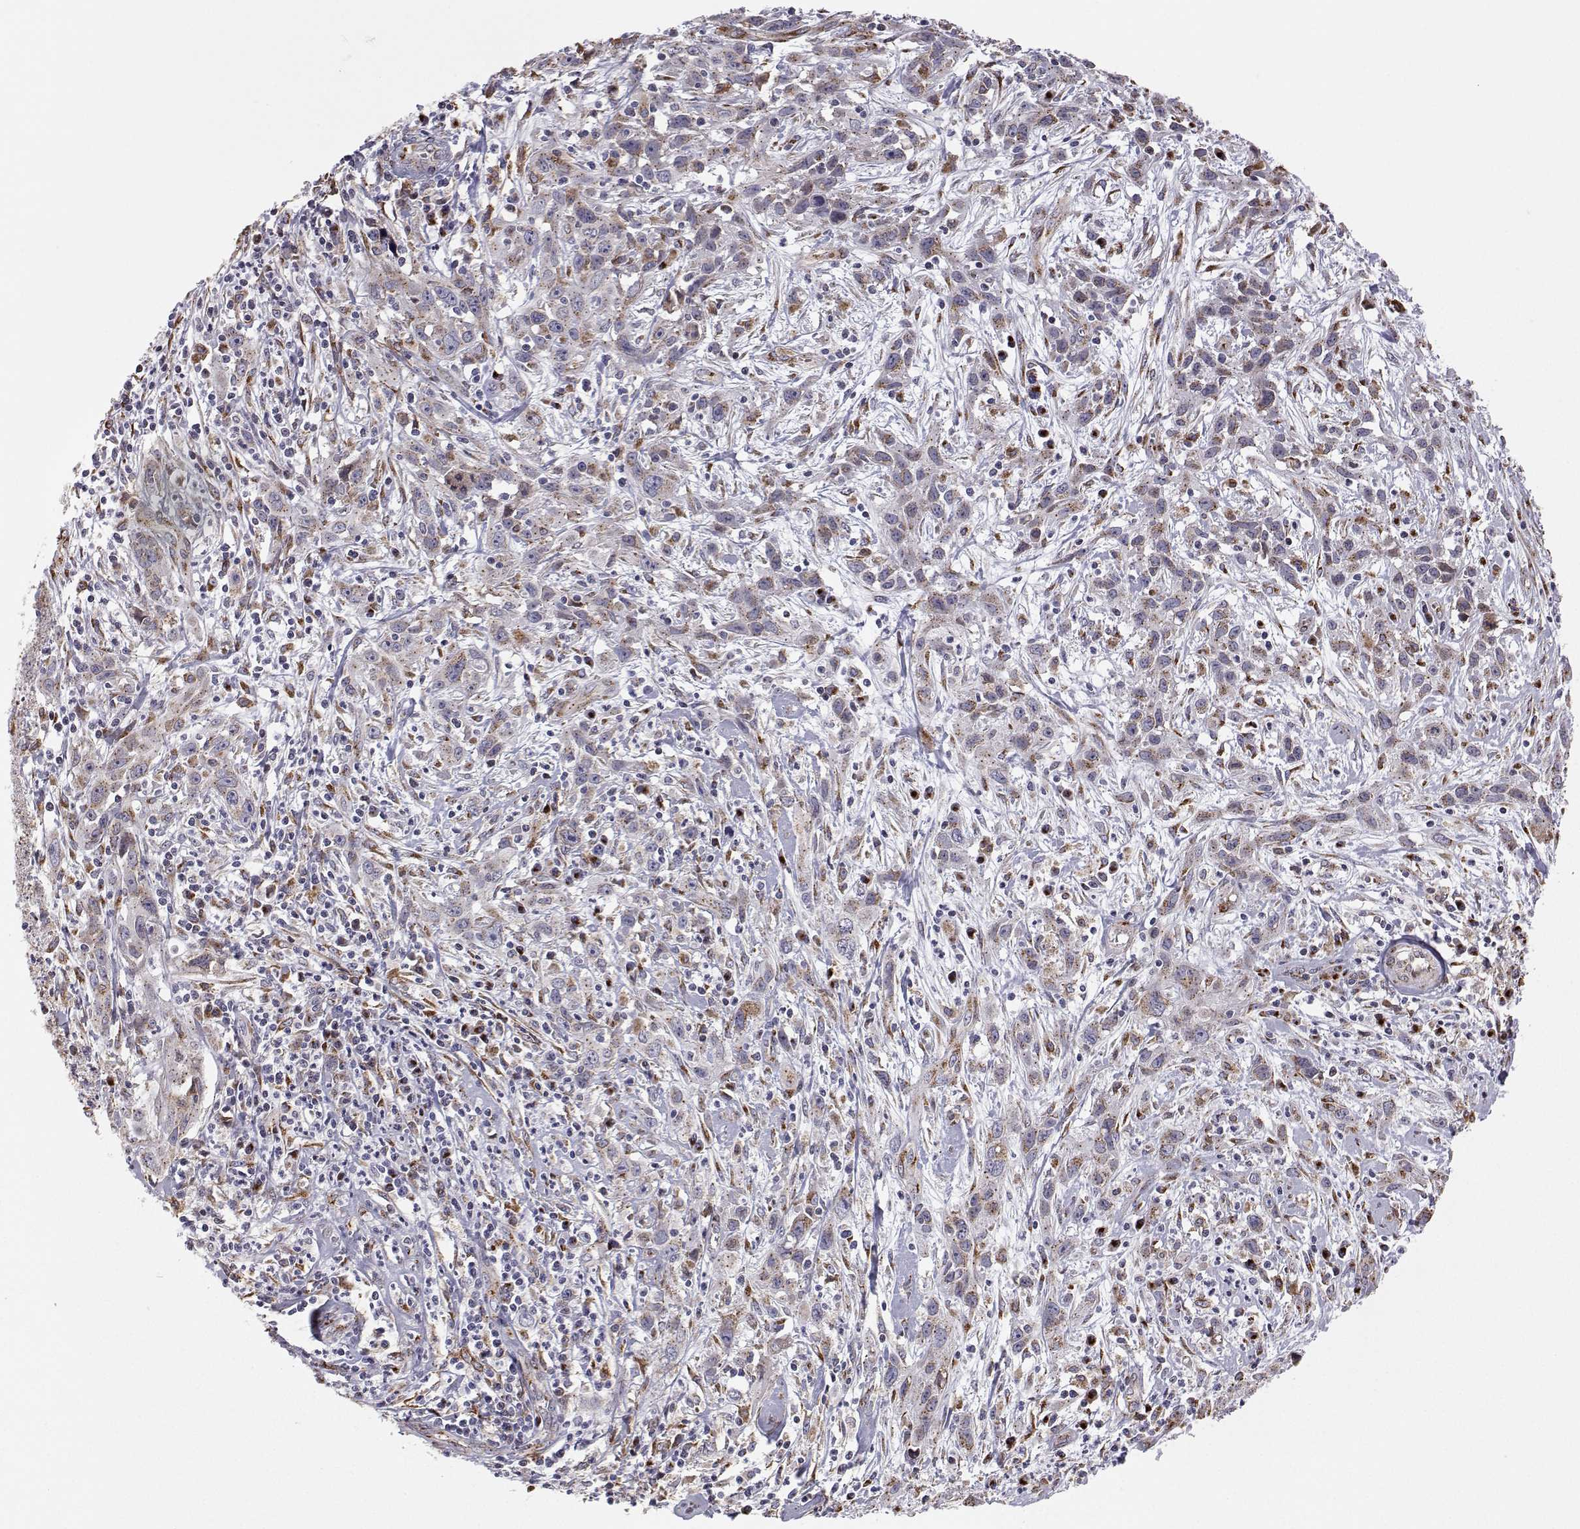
{"staining": {"intensity": "moderate", "quantity": "<25%", "location": "cytoplasmic/membranous"}, "tissue": "cervical cancer", "cell_type": "Tumor cells", "image_type": "cancer", "snomed": [{"axis": "morphology", "description": "Squamous cell carcinoma, NOS"}, {"axis": "topography", "description": "Cervix"}], "caption": "This micrograph demonstrates immunohistochemistry staining of human squamous cell carcinoma (cervical), with low moderate cytoplasmic/membranous staining in approximately <25% of tumor cells.", "gene": "STARD13", "patient": {"sex": "female", "age": 38}}